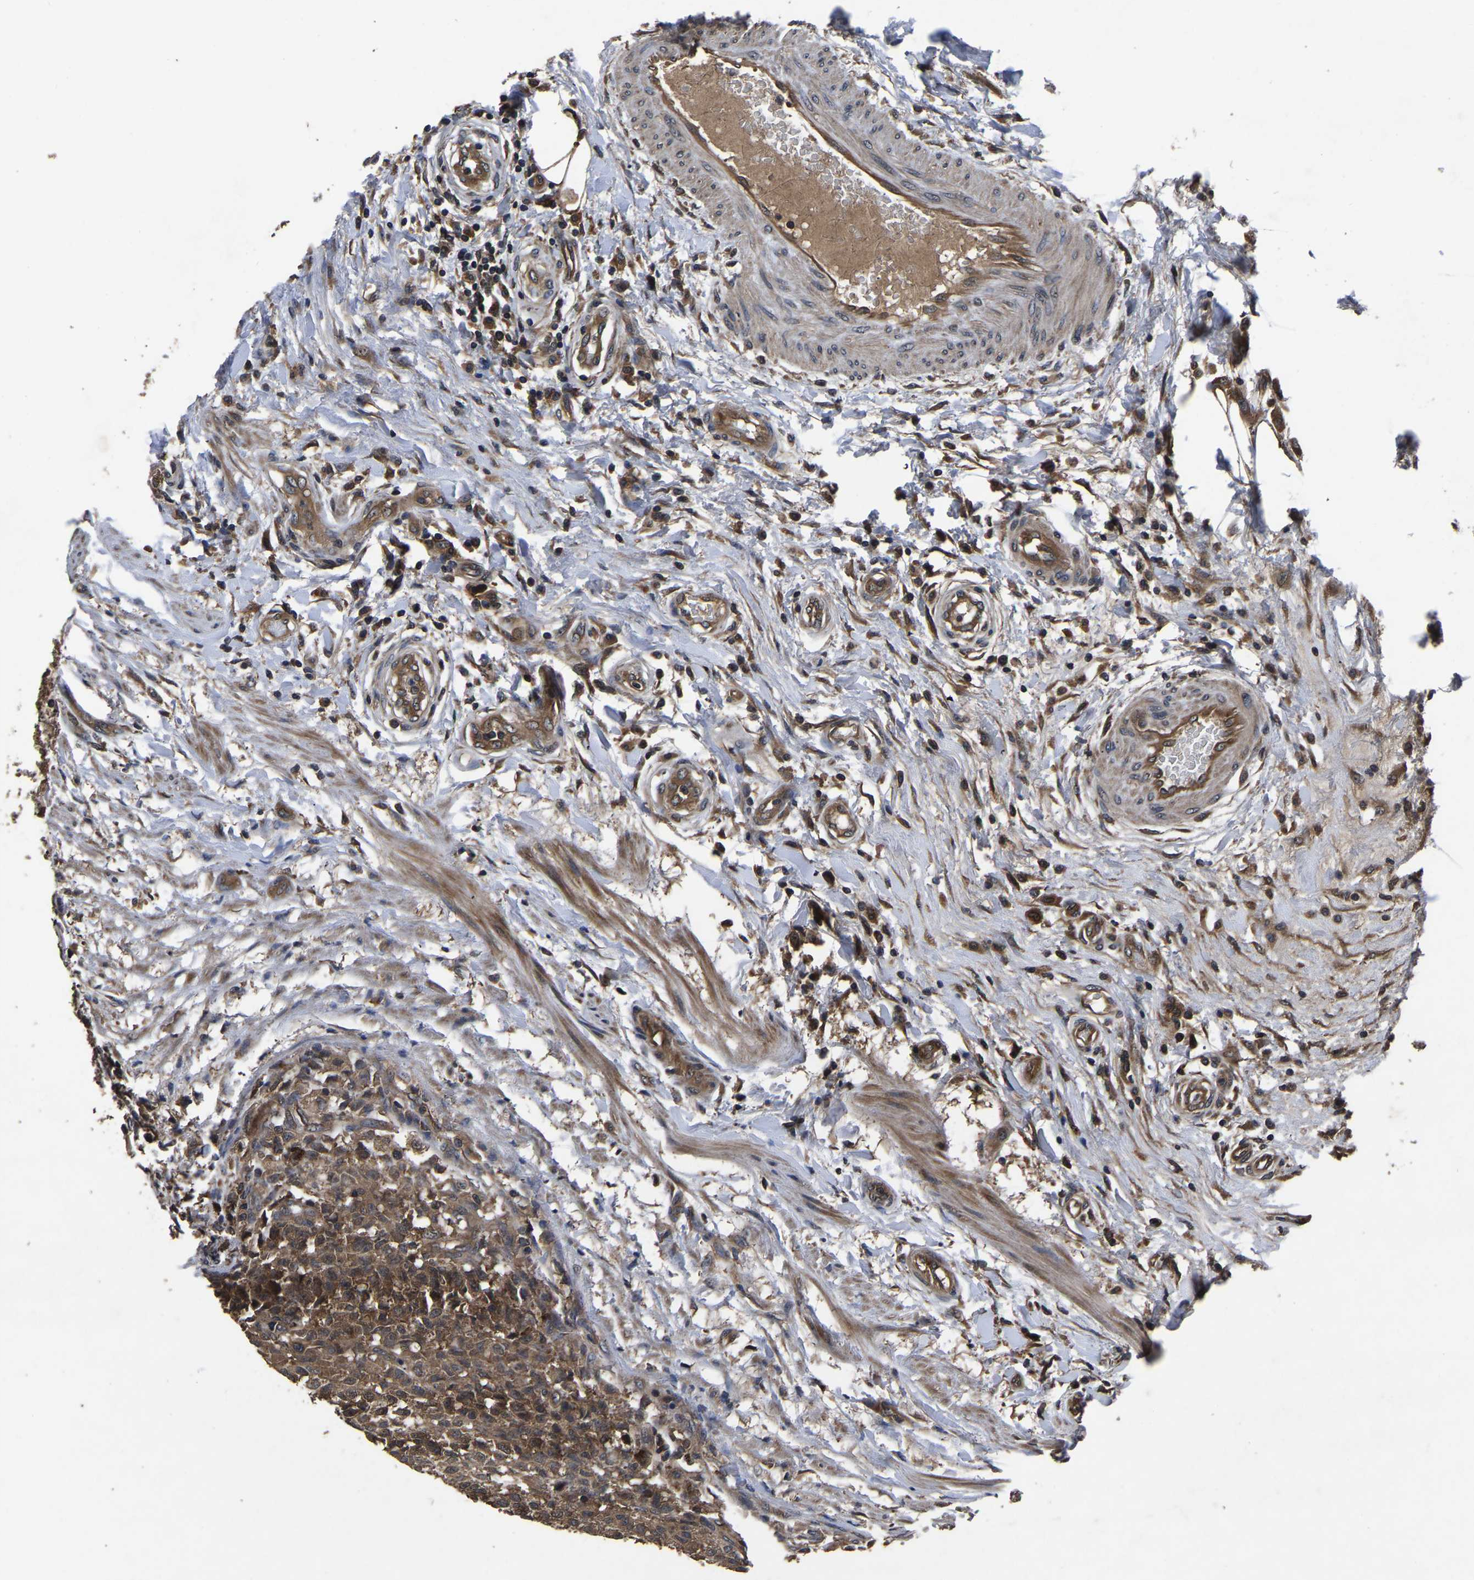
{"staining": {"intensity": "moderate", "quantity": ">75%", "location": "cytoplasmic/membranous"}, "tissue": "testis cancer", "cell_type": "Tumor cells", "image_type": "cancer", "snomed": [{"axis": "morphology", "description": "Seminoma, NOS"}, {"axis": "topography", "description": "Testis"}], "caption": "A micrograph showing moderate cytoplasmic/membranous expression in approximately >75% of tumor cells in testis cancer, as visualized by brown immunohistochemical staining.", "gene": "CRYZL1", "patient": {"sex": "male", "age": 59}}